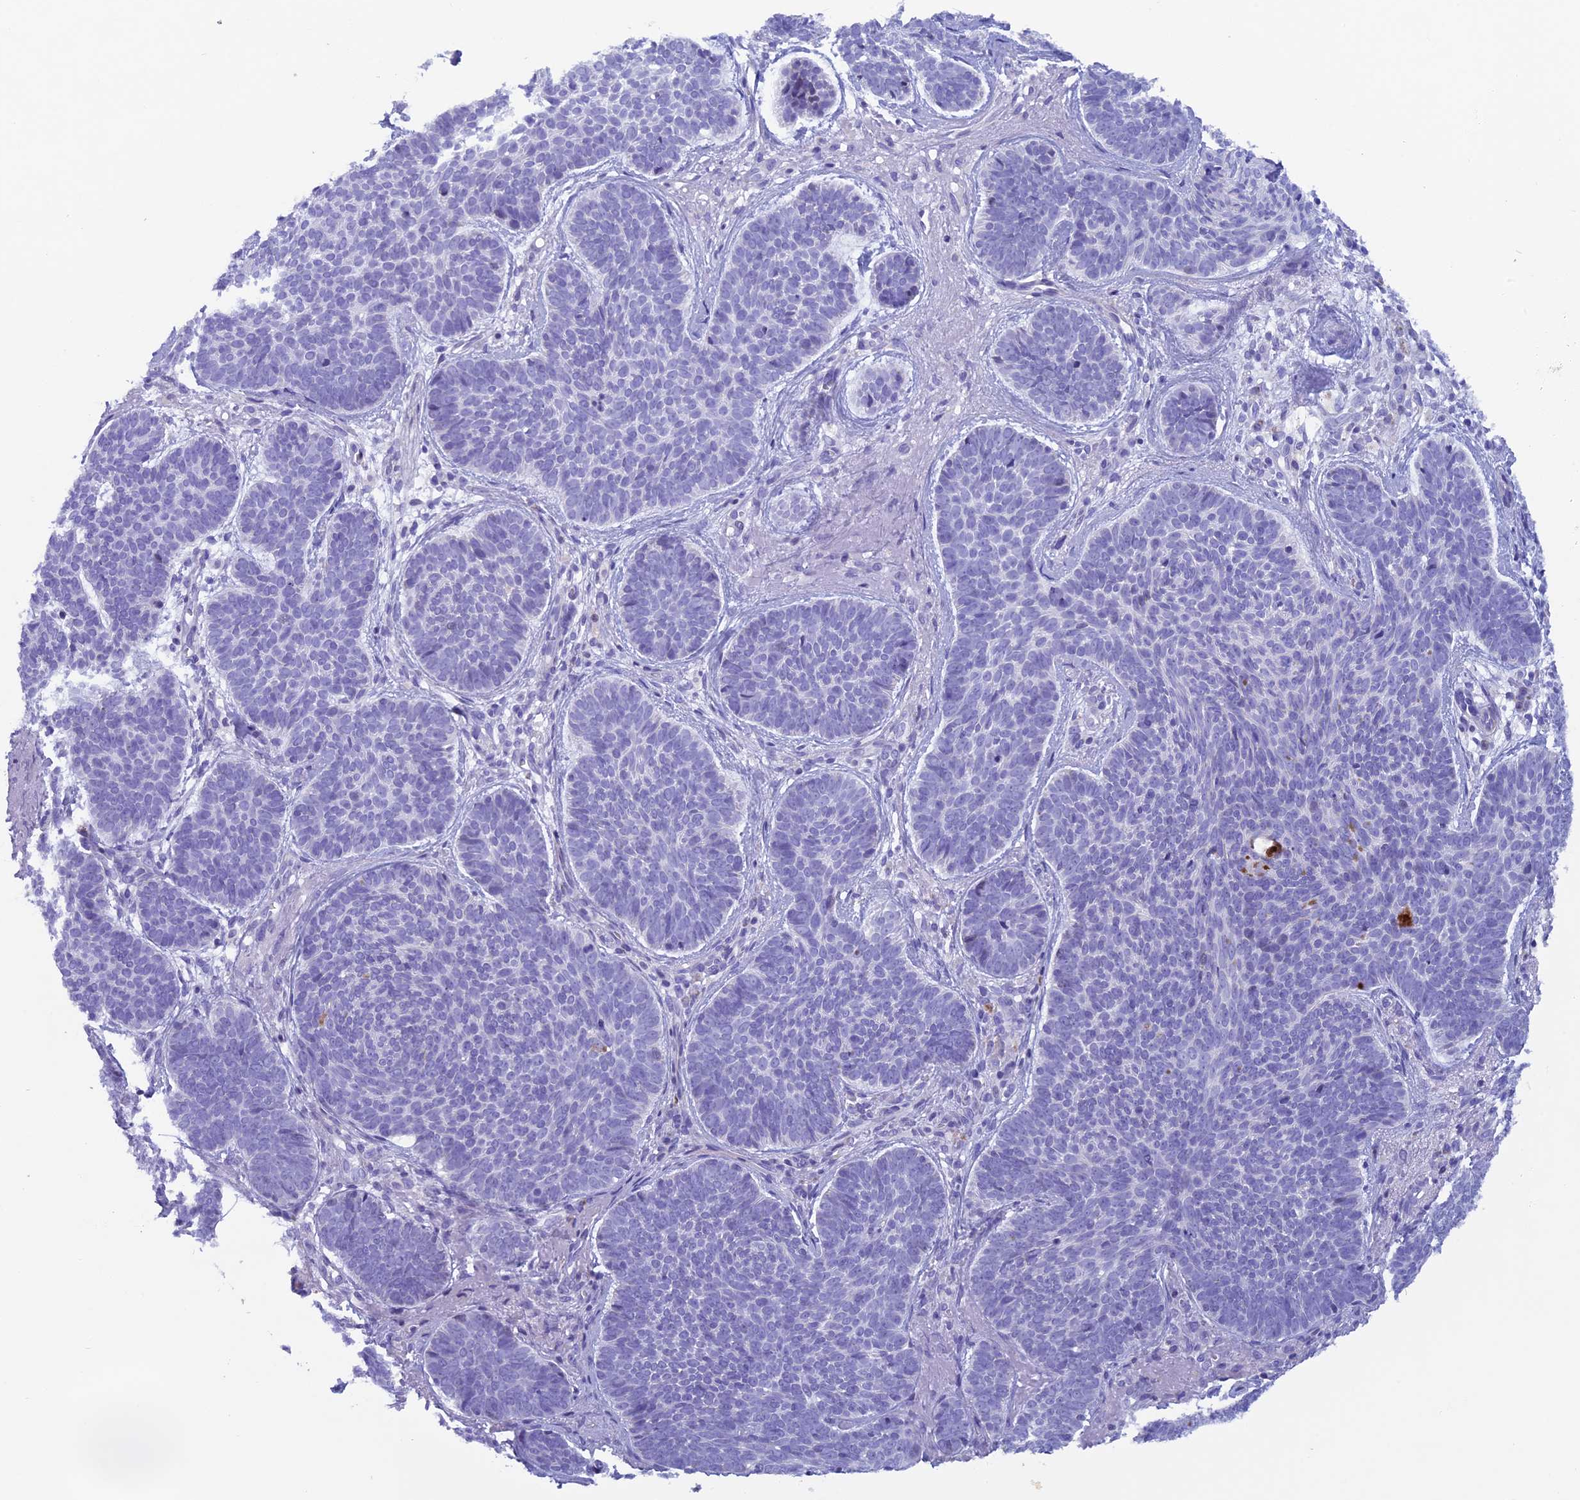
{"staining": {"intensity": "negative", "quantity": "none", "location": "none"}, "tissue": "skin cancer", "cell_type": "Tumor cells", "image_type": "cancer", "snomed": [{"axis": "morphology", "description": "Basal cell carcinoma"}, {"axis": "topography", "description": "Skin"}], "caption": "This is an IHC image of skin cancer. There is no expression in tumor cells.", "gene": "ZNF563", "patient": {"sex": "female", "age": 74}}